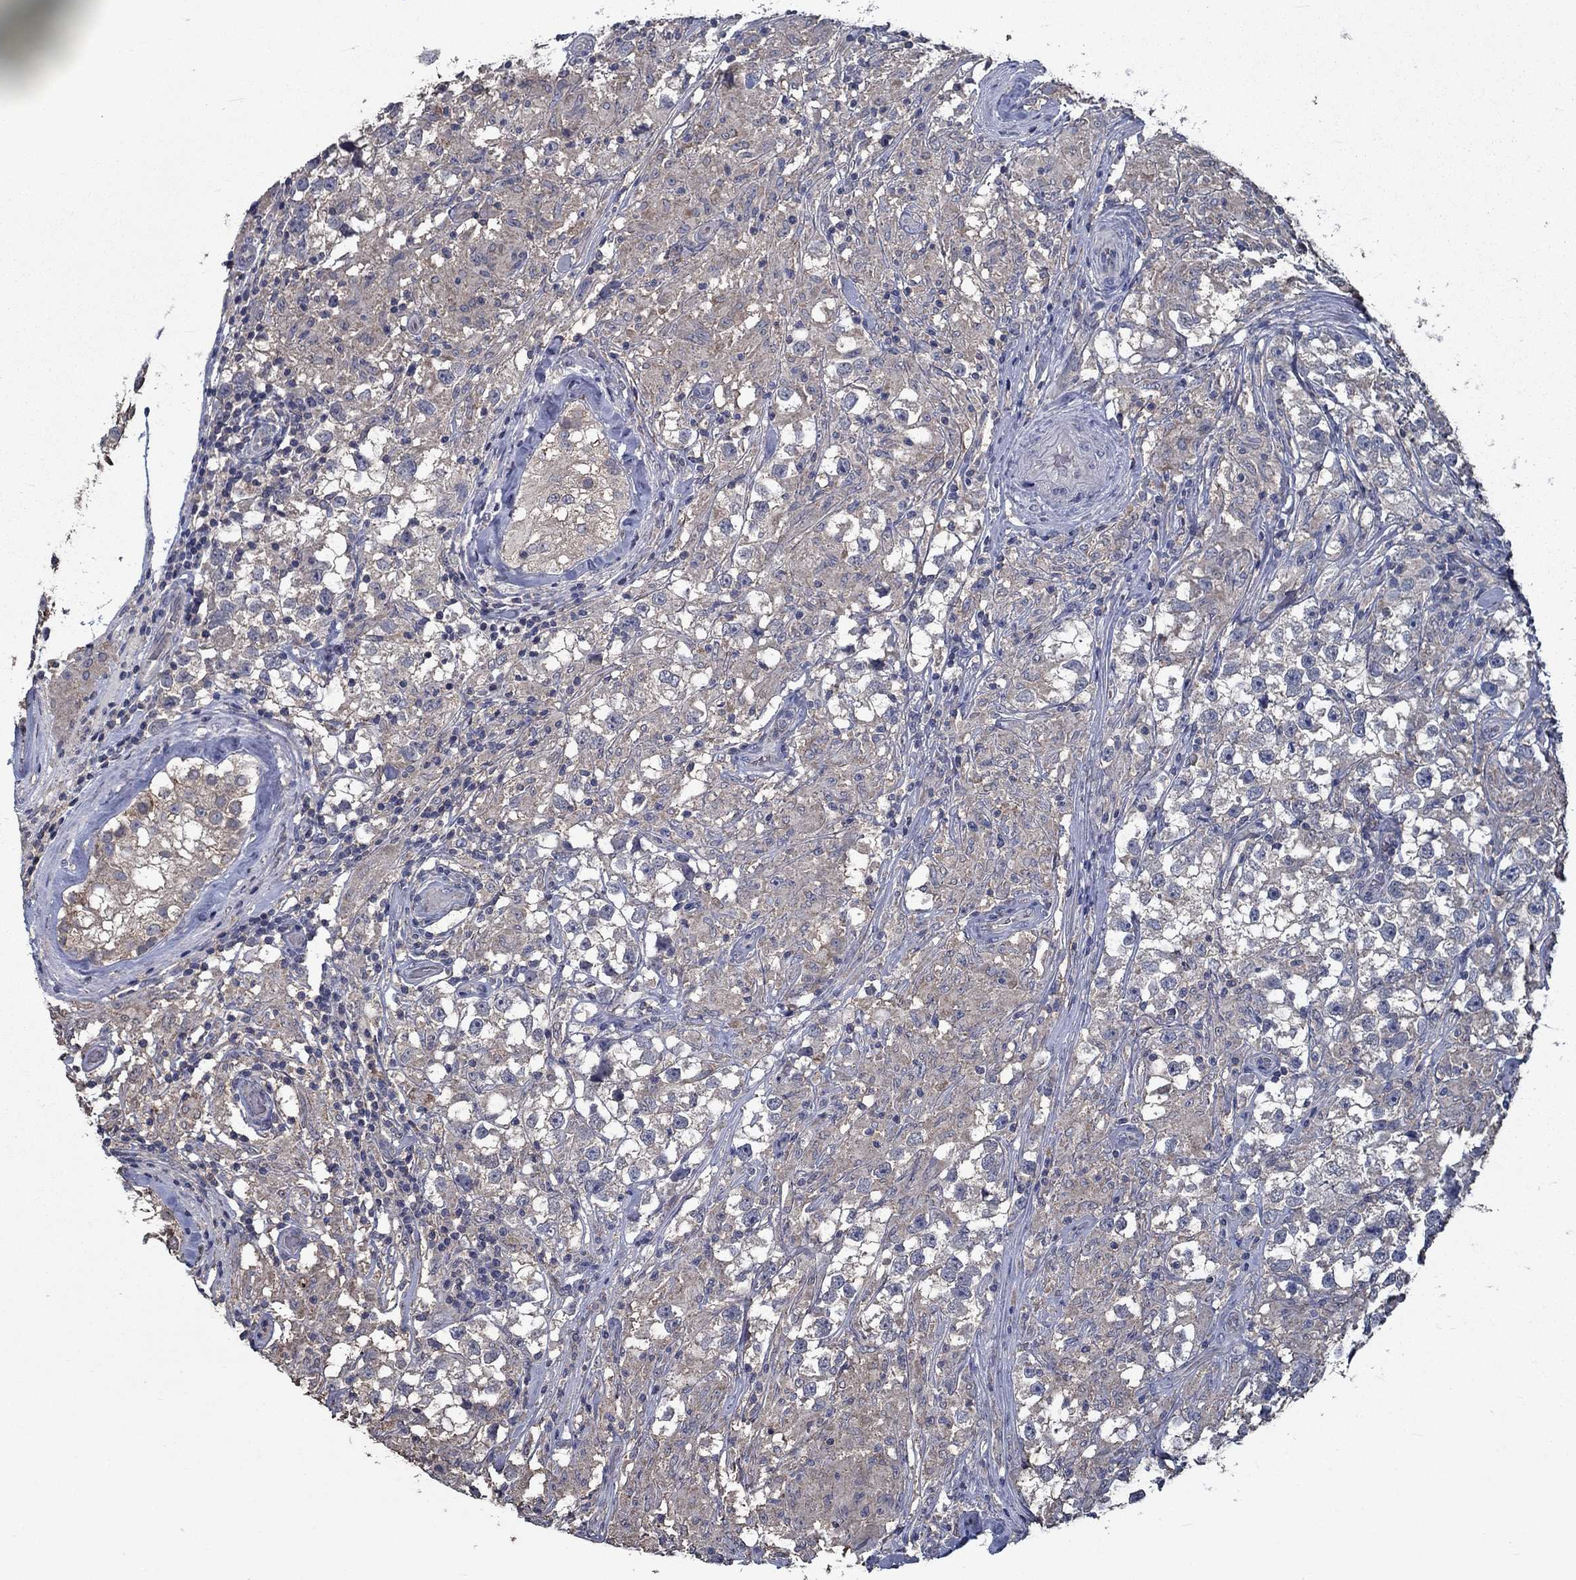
{"staining": {"intensity": "weak", "quantity": ">75%", "location": "cytoplasmic/membranous"}, "tissue": "testis cancer", "cell_type": "Tumor cells", "image_type": "cancer", "snomed": [{"axis": "morphology", "description": "Seminoma, NOS"}, {"axis": "topography", "description": "Testis"}], "caption": "A histopathology image of testis seminoma stained for a protein exhibits weak cytoplasmic/membranous brown staining in tumor cells. (DAB = brown stain, brightfield microscopy at high magnification).", "gene": "SLC44A1", "patient": {"sex": "male", "age": 46}}